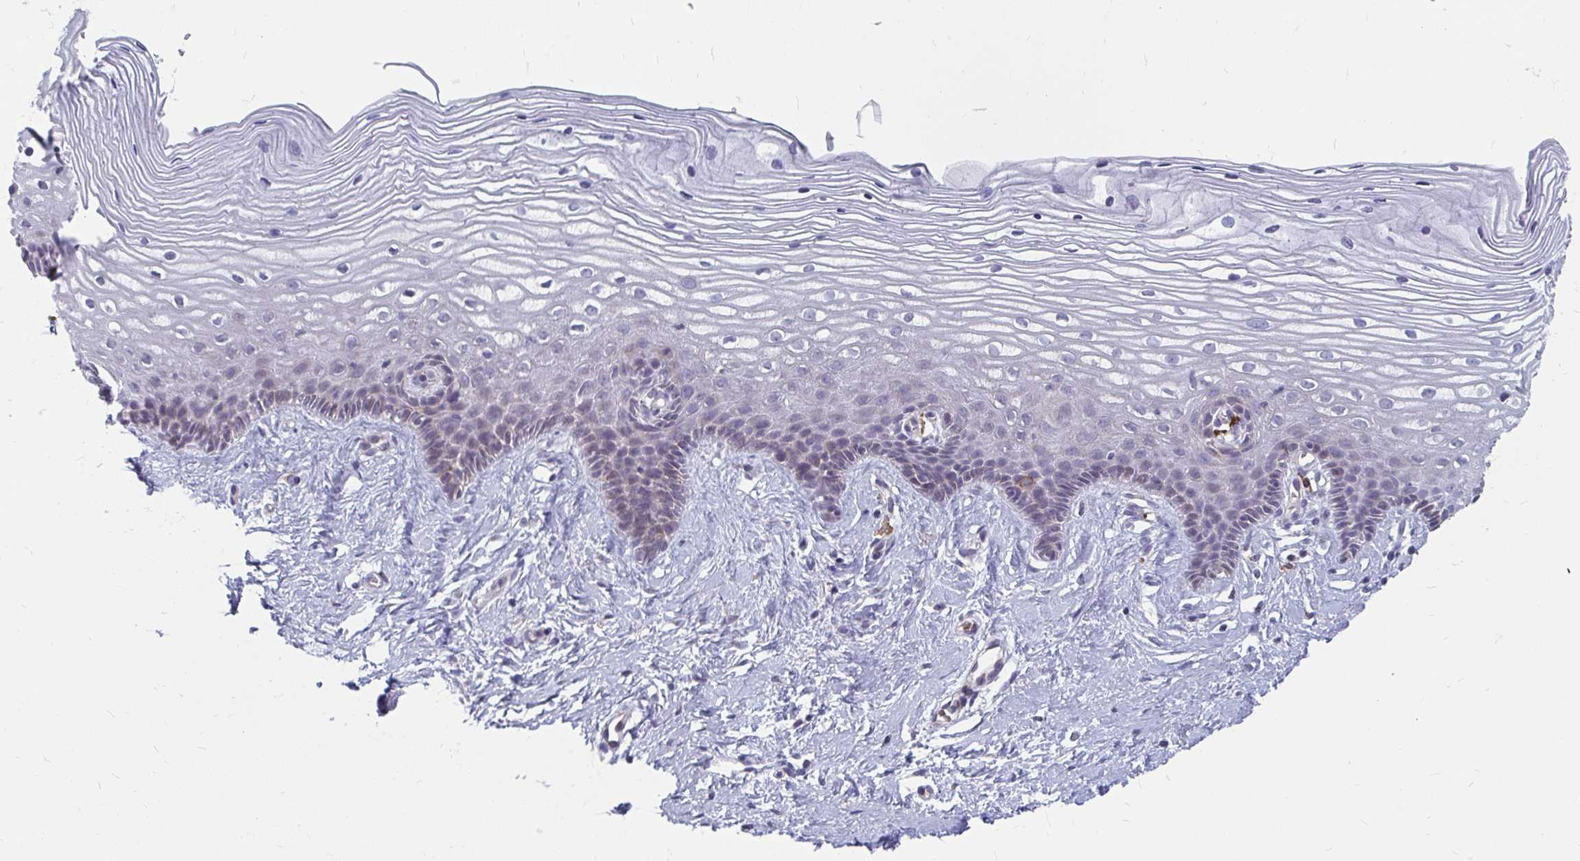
{"staining": {"intensity": "negative", "quantity": "none", "location": "none"}, "tissue": "cervix", "cell_type": "Glandular cells", "image_type": "normal", "snomed": [{"axis": "morphology", "description": "Normal tissue, NOS"}, {"axis": "topography", "description": "Cervix"}], "caption": "Immunohistochemistry (IHC) of normal human cervix demonstrates no staining in glandular cells.", "gene": "PABIR3", "patient": {"sex": "female", "age": 40}}